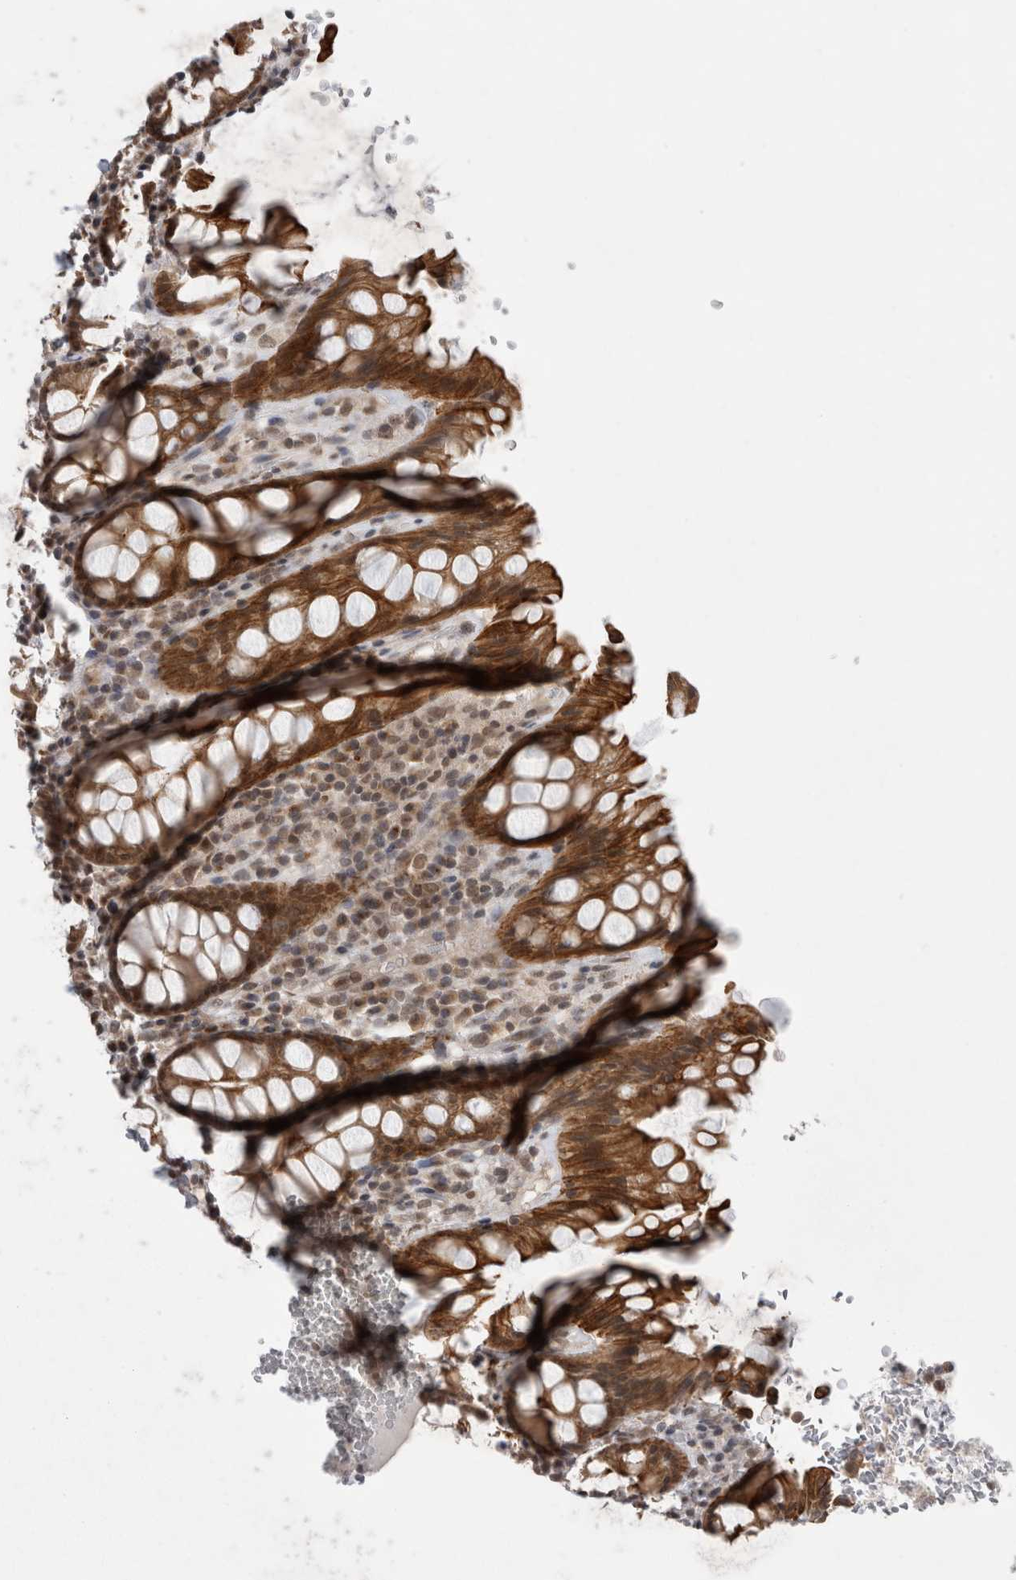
{"staining": {"intensity": "strong", "quantity": ">75%", "location": "cytoplasmic/membranous,nuclear"}, "tissue": "rectum", "cell_type": "Glandular cells", "image_type": "normal", "snomed": [{"axis": "morphology", "description": "Normal tissue, NOS"}, {"axis": "topography", "description": "Rectum"}], "caption": "The immunohistochemical stain highlights strong cytoplasmic/membranous,nuclear expression in glandular cells of unremarkable rectum. (IHC, brightfield microscopy, high magnification).", "gene": "ZNF341", "patient": {"sex": "male", "age": 64}}